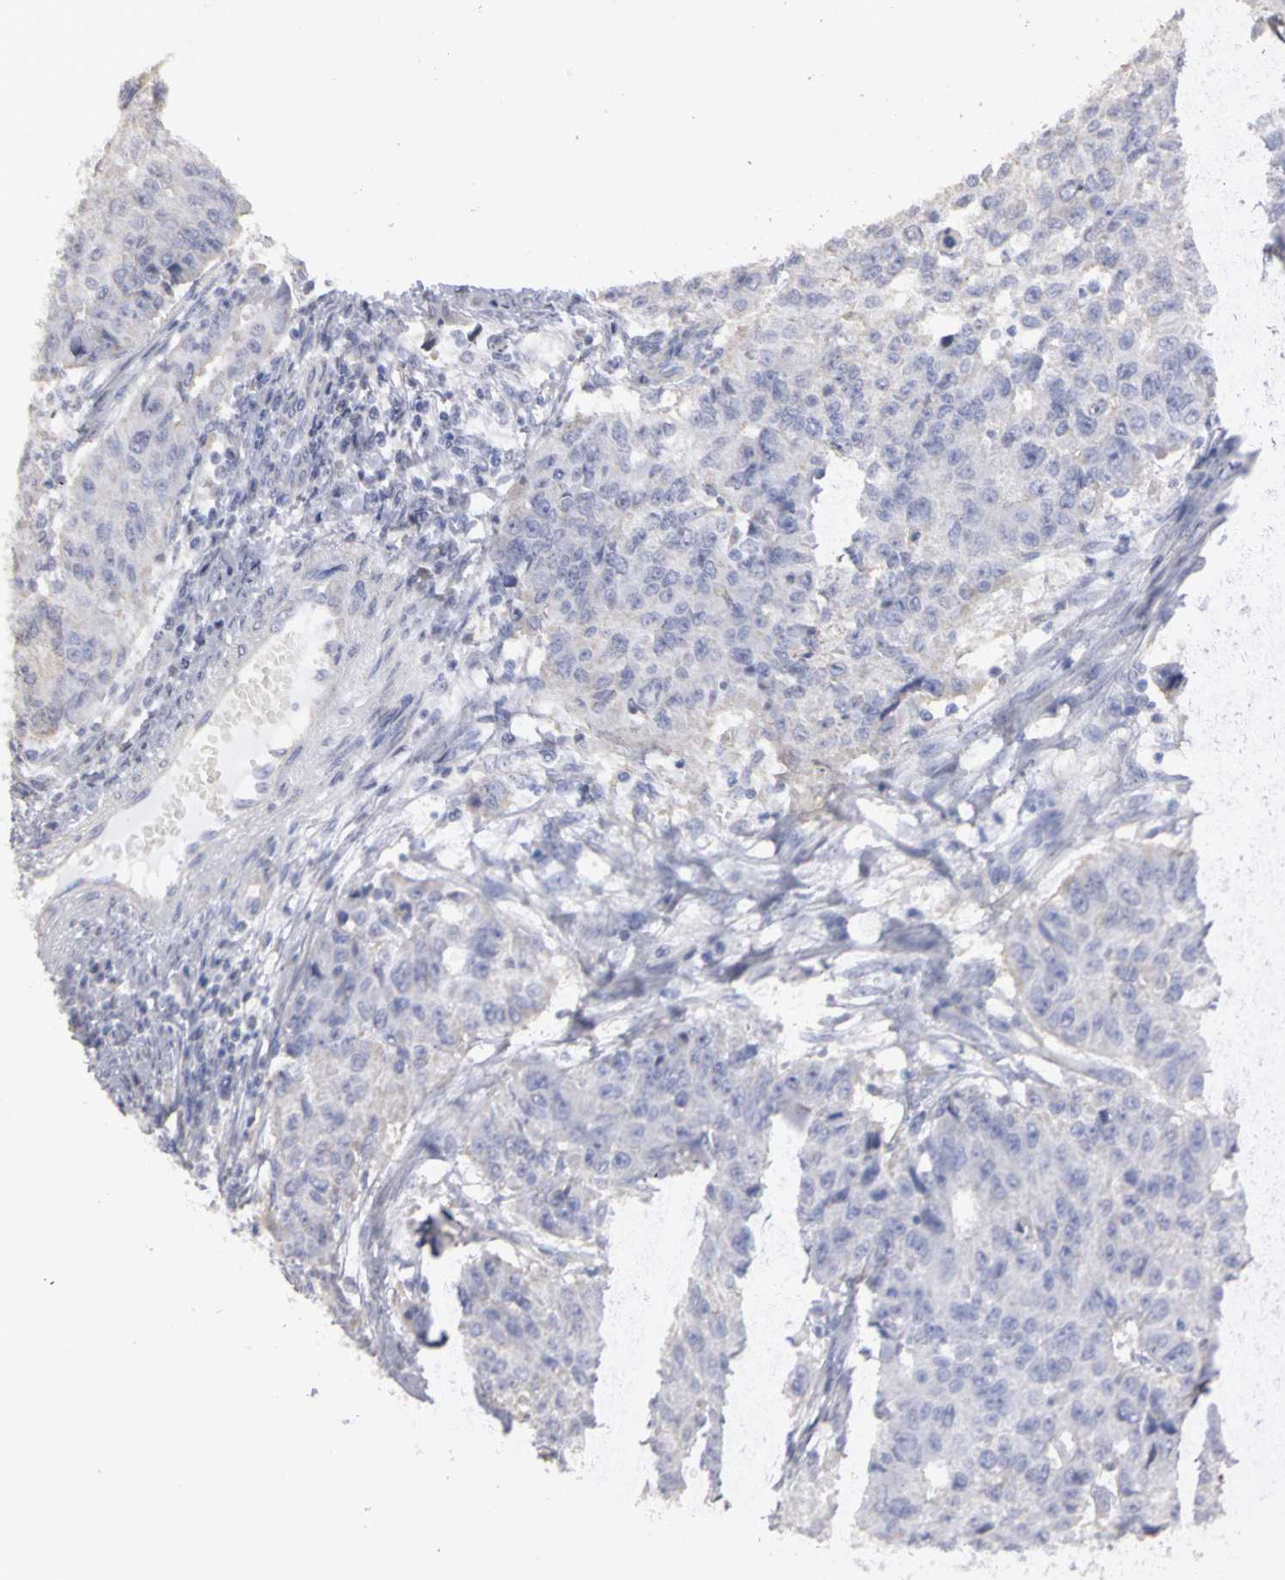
{"staining": {"intensity": "weak", "quantity": "<25%", "location": "cytoplasmic/membranous"}, "tissue": "endometrial cancer", "cell_type": "Tumor cells", "image_type": "cancer", "snomed": [{"axis": "morphology", "description": "Adenocarcinoma, NOS"}, {"axis": "topography", "description": "Endometrium"}], "caption": "The micrograph shows no significant expression in tumor cells of endometrial cancer.", "gene": "PLEKHA1", "patient": {"sex": "female", "age": 42}}